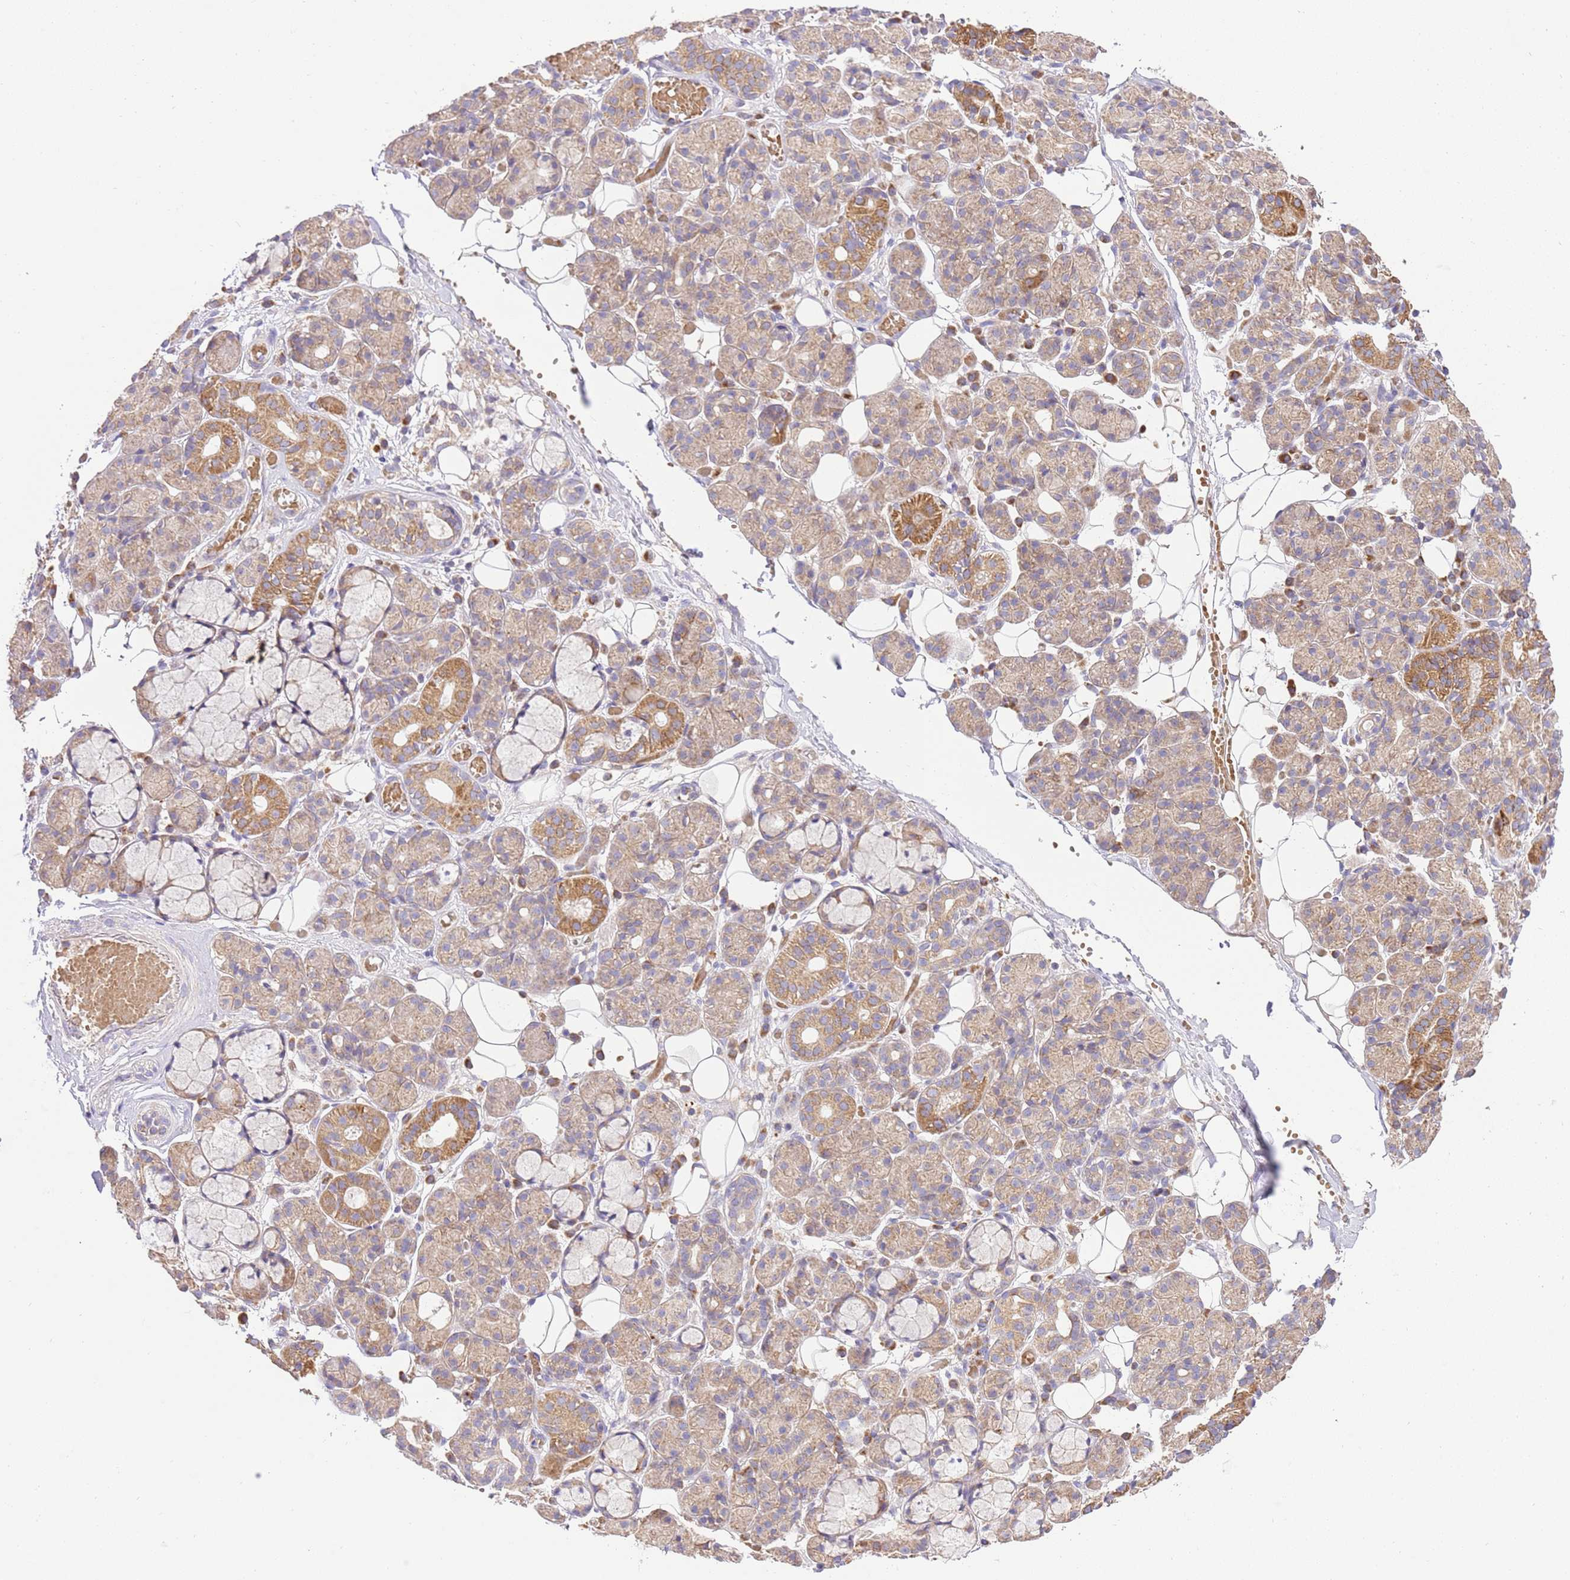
{"staining": {"intensity": "moderate", "quantity": "25%-75%", "location": "cytoplasmic/membranous"}, "tissue": "salivary gland", "cell_type": "Glandular cells", "image_type": "normal", "snomed": [{"axis": "morphology", "description": "Normal tissue, NOS"}, {"axis": "topography", "description": "Salivary gland"}], "caption": "The immunohistochemical stain labels moderate cytoplasmic/membranous staining in glandular cells of unremarkable salivary gland.", "gene": "SPATA2L", "patient": {"sex": "male", "age": 63}}